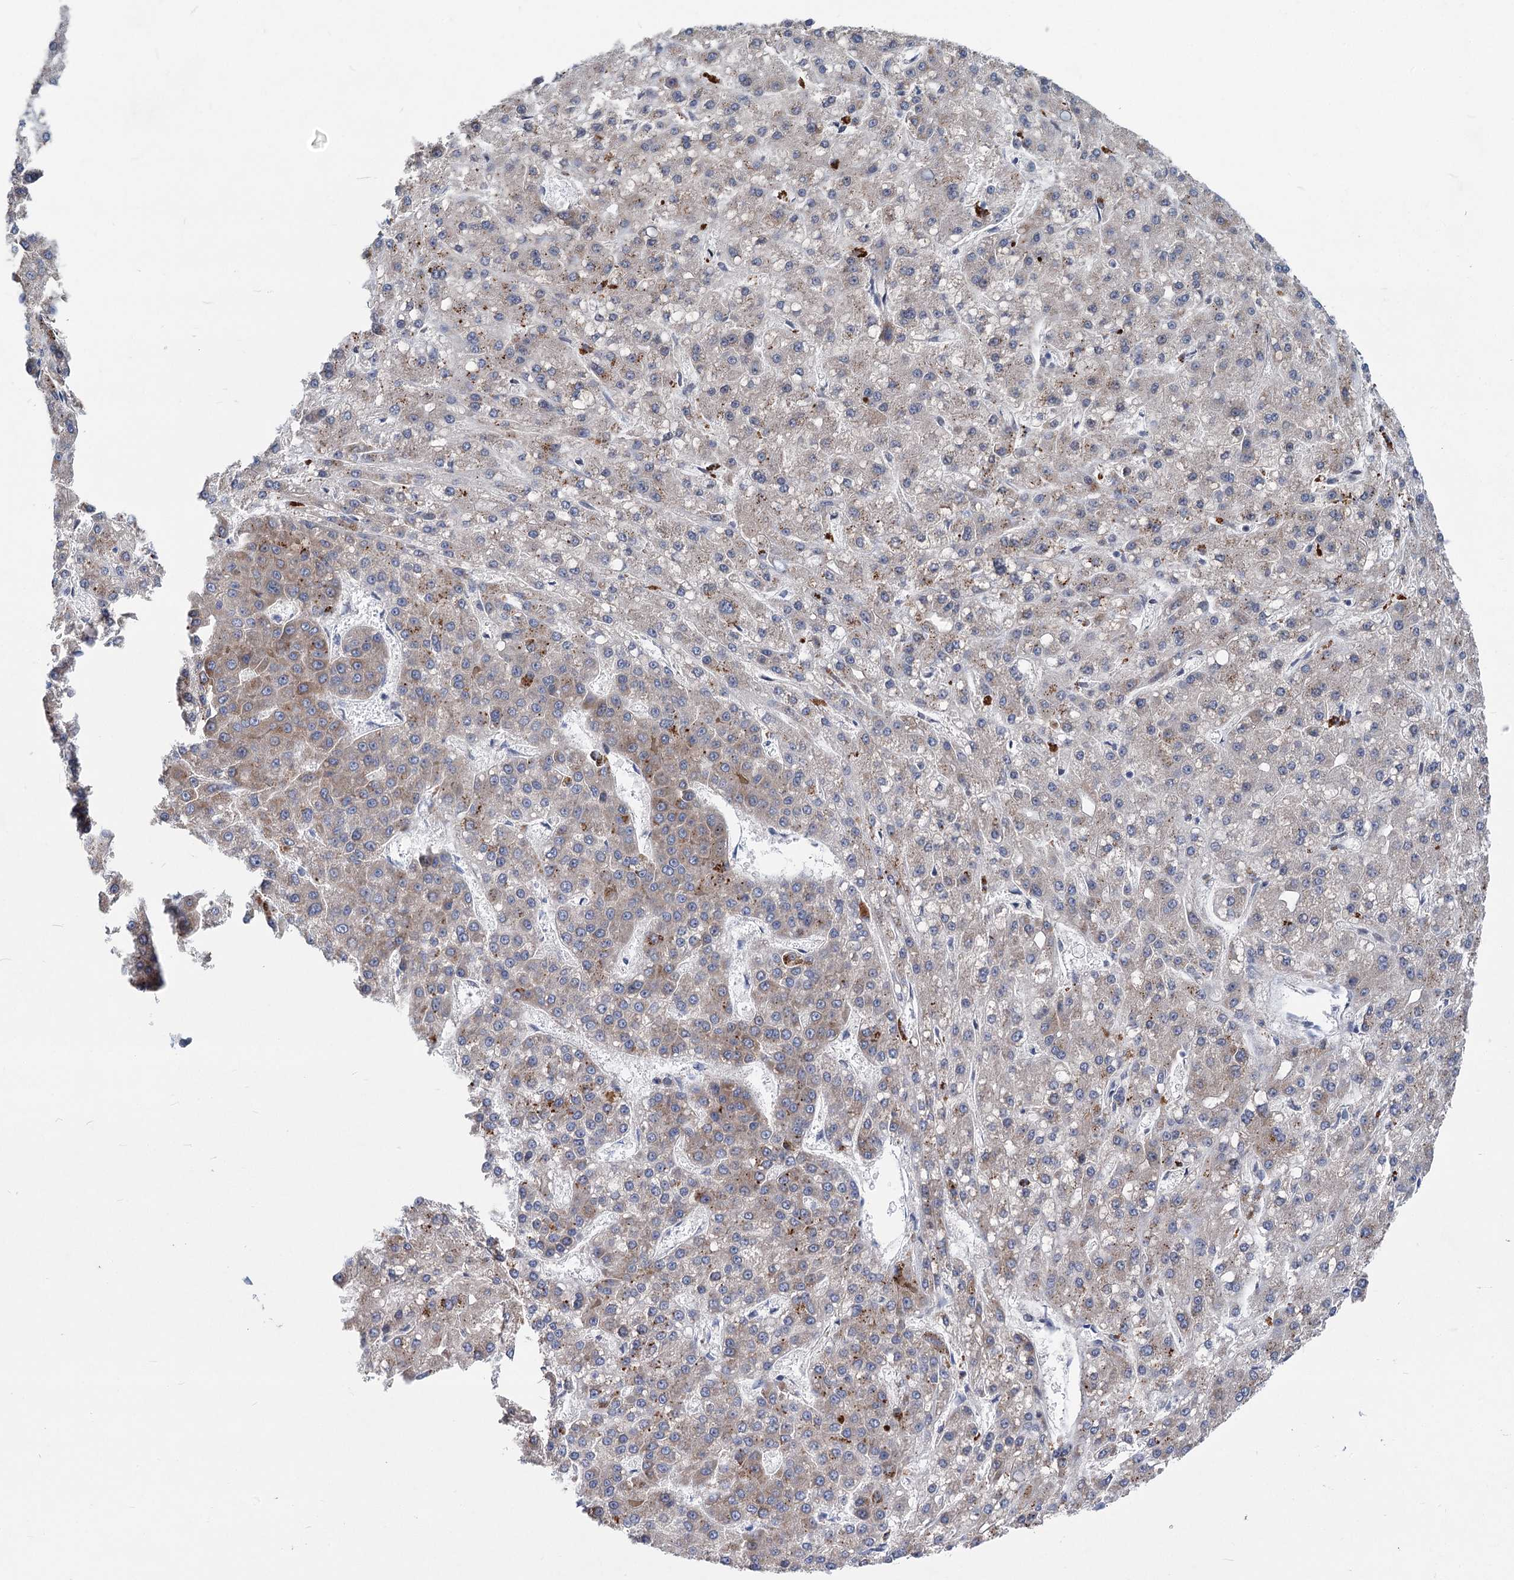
{"staining": {"intensity": "moderate", "quantity": "25%-75%", "location": "cytoplasmic/membranous"}, "tissue": "liver cancer", "cell_type": "Tumor cells", "image_type": "cancer", "snomed": [{"axis": "morphology", "description": "Carcinoma, Hepatocellular, NOS"}, {"axis": "topography", "description": "Liver"}], "caption": "A photomicrograph of human liver cancer (hepatocellular carcinoma) stained for a protein reveals moderate cytoplasmic/membranous brown staining in tumor cells.", "gene": "CHDH", "patient": {"sex": "male", "age": 67}}